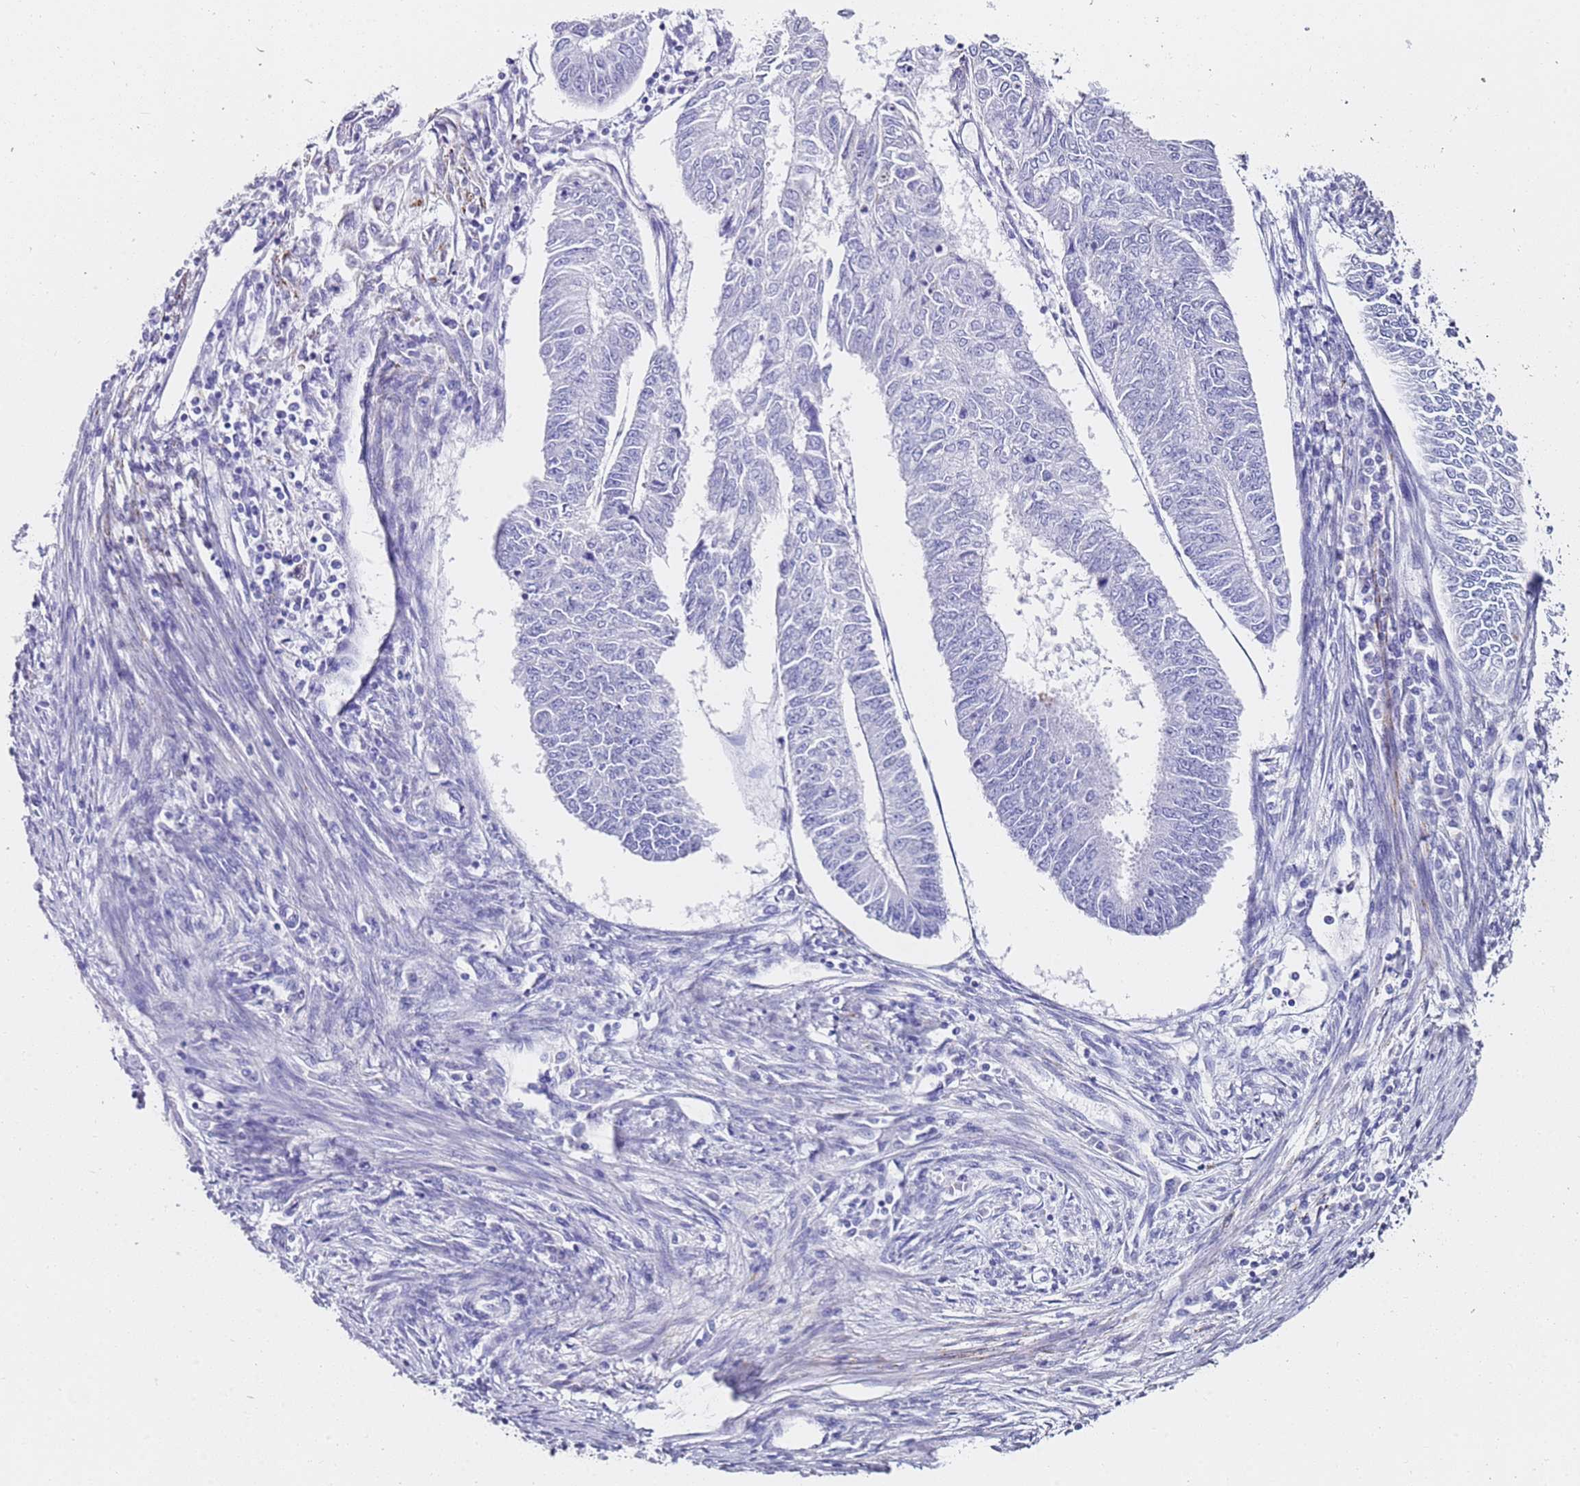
{"staining": {"intensity": "negative", "quantity": "none", "location": "none"}, "tissue": "endometrial cancer", "cell_type": "Tumor cells", "image_type": "cancer", "snomed": [{"axis": "morphology", "description": "Adenocarcinoma, NOS"}, {"axis": "topography", "description": "Endometrium"}], "caption": "IHC of endometrial cancer demonstrates no expression in tumor cells. (DAB (3,3'-diaminobenzidine) immunohistochemistry visualized using brightfield microscopy, high magnification).", "gene": "PTBP2", "patient": {"sex": "female", "age": 68}}